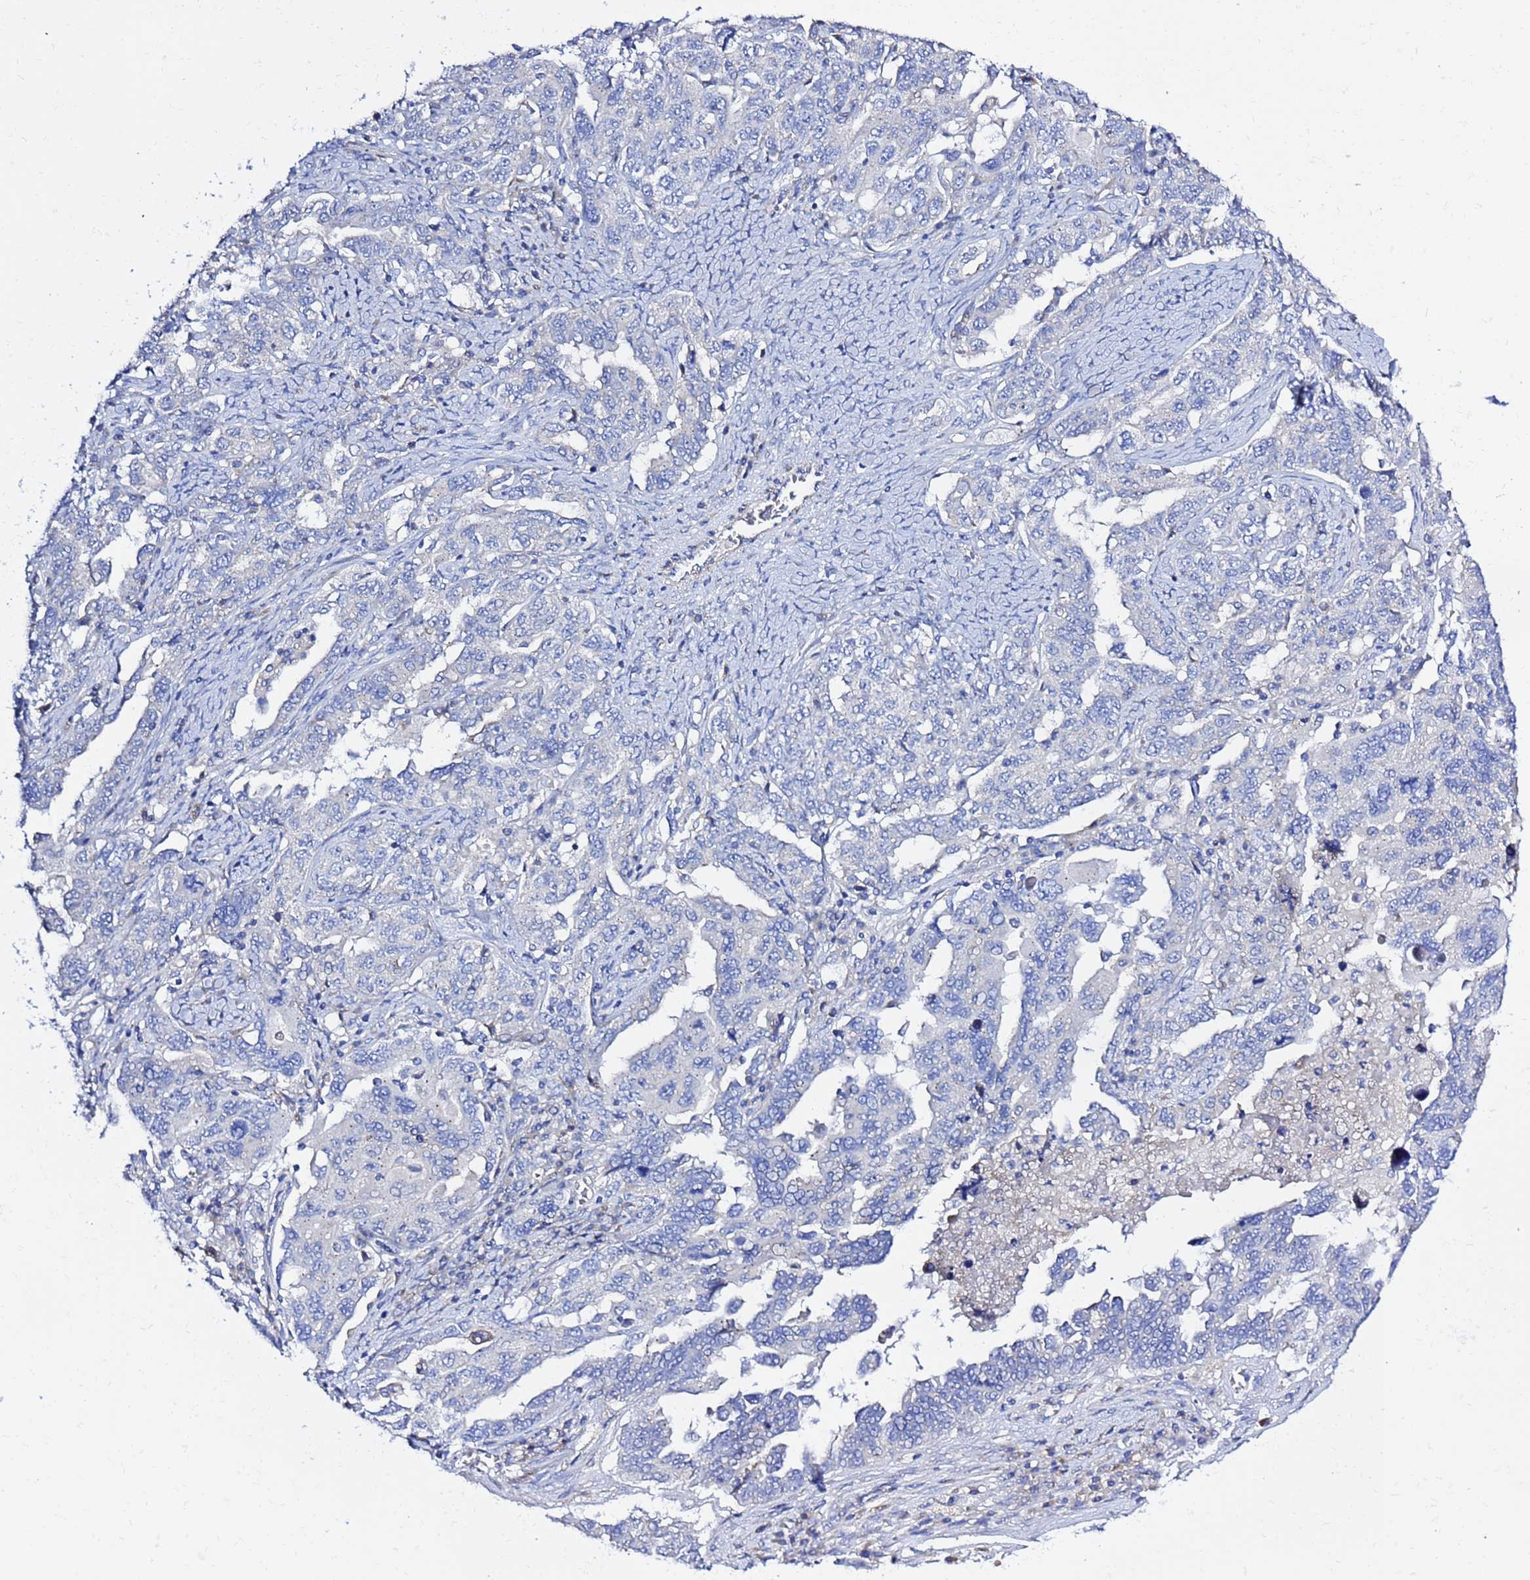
{"staining": {"intensity": "negative", "quantity": "none", "location": "none"}, "tissue": "ovarian cancer", "cell_type": "Tumor cells", "image_type": "cancer", "snomed": [{"axis": "morphology", "description": "Carcinoma, endometroid"}, {"axis": "topography", "description": "Ovary"}], "caption": "Protein analysis of endometroid carcinoma (ovarian) reveals no significant expression in tumor cells. Nuclei are stained in blue.", "gene": "USP18", "patient": {"sex": "female", "age": 62}}